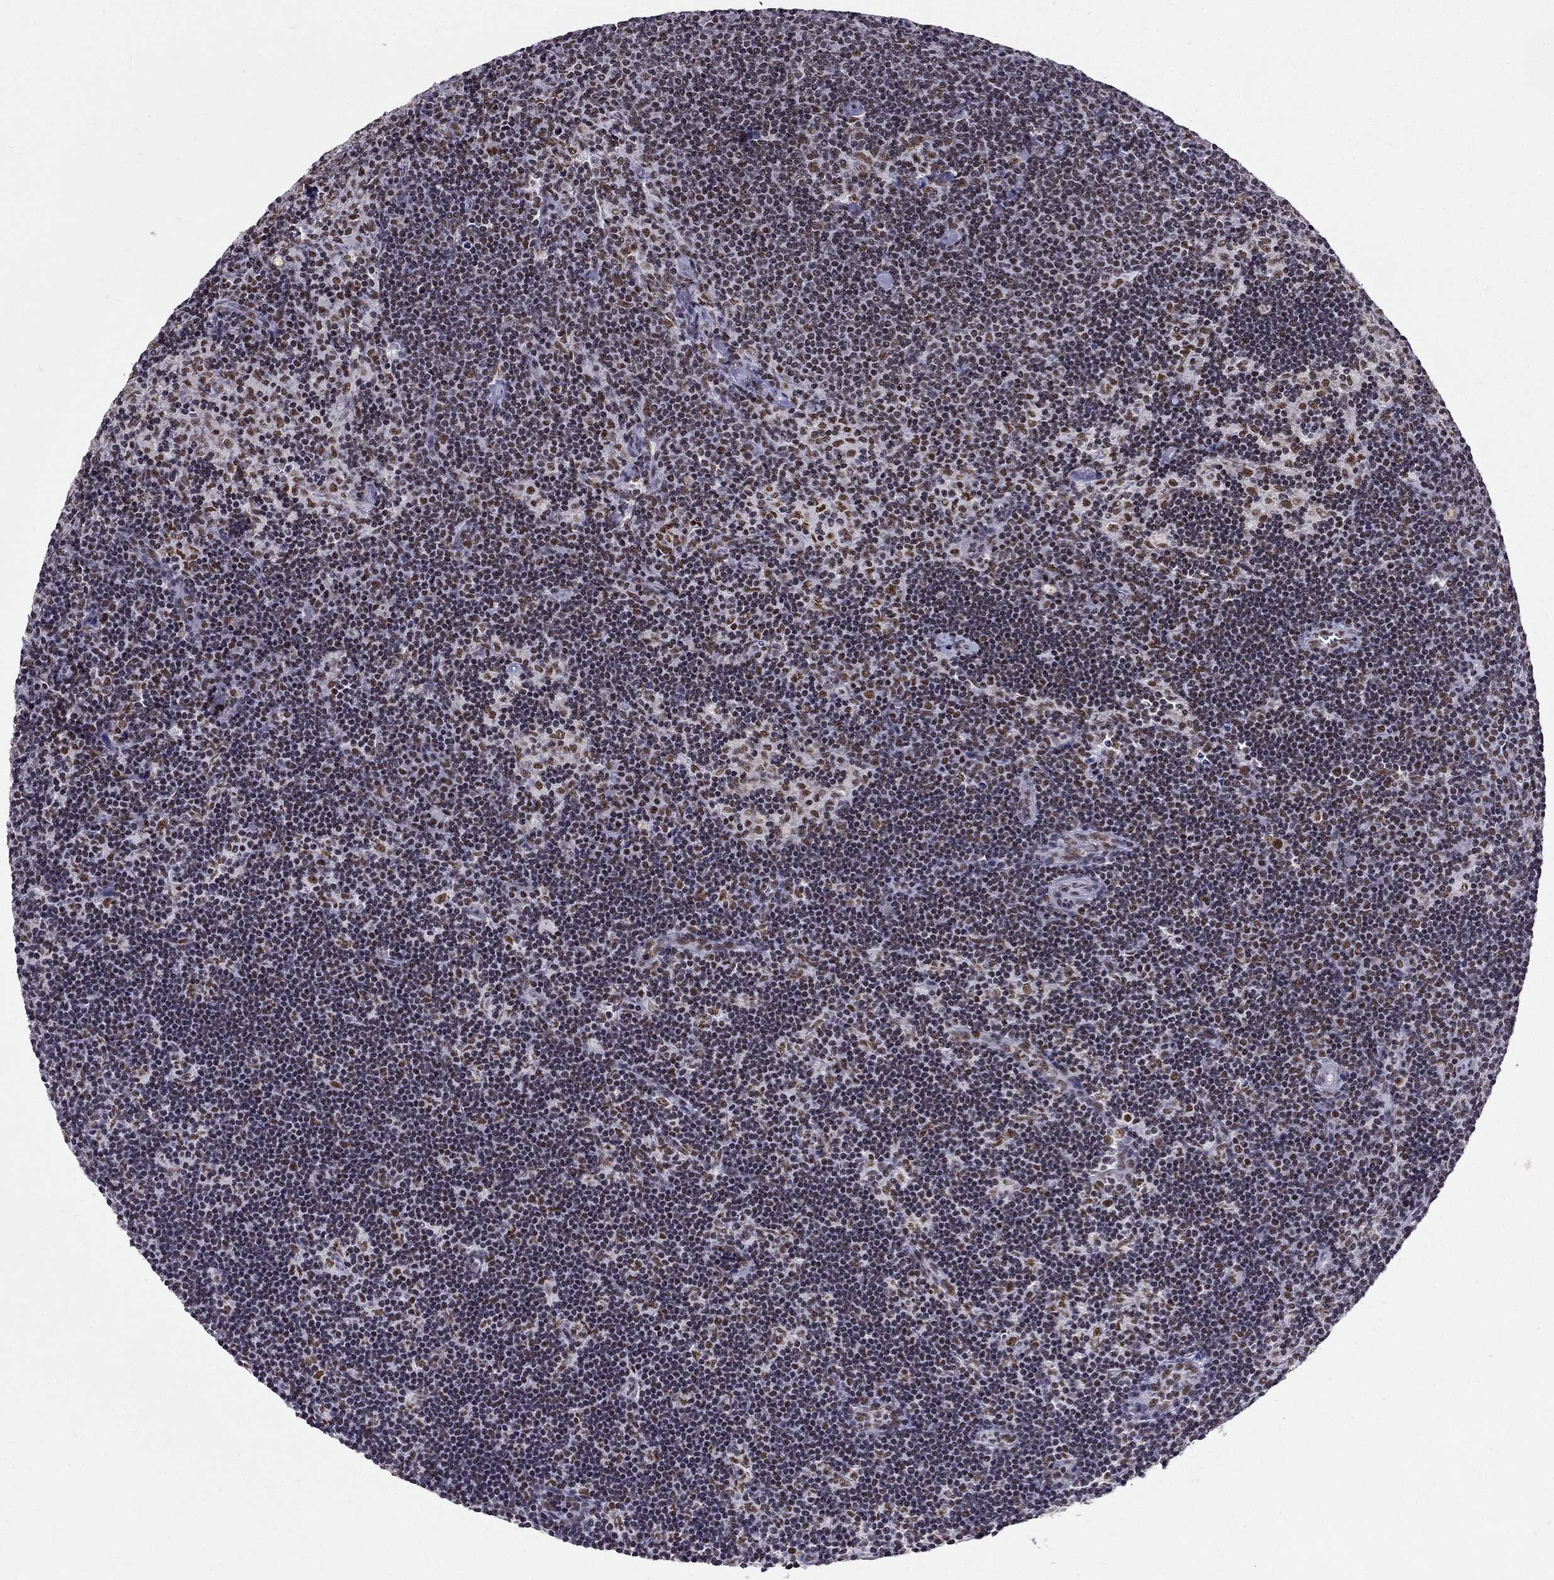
{"staining": {"intensity": "weak", "quantity": "<25%", "location": "nuclear"}, "tissue": "lymph node", "cell_type": "Germinal center cells", "image_type": "normal", "snomed": [{"axis": "morphology", "description": "Normal tissue, NOS"}, {"axis": "topography", "description": "Lymph node"}], "caption": "DAB immunohistochemical staining of unremarkable lymph node demonstrates no significant positivity in germinal center cells.", "gene": "ZNF420", "patient": {"sex": "female", "age": 34}}